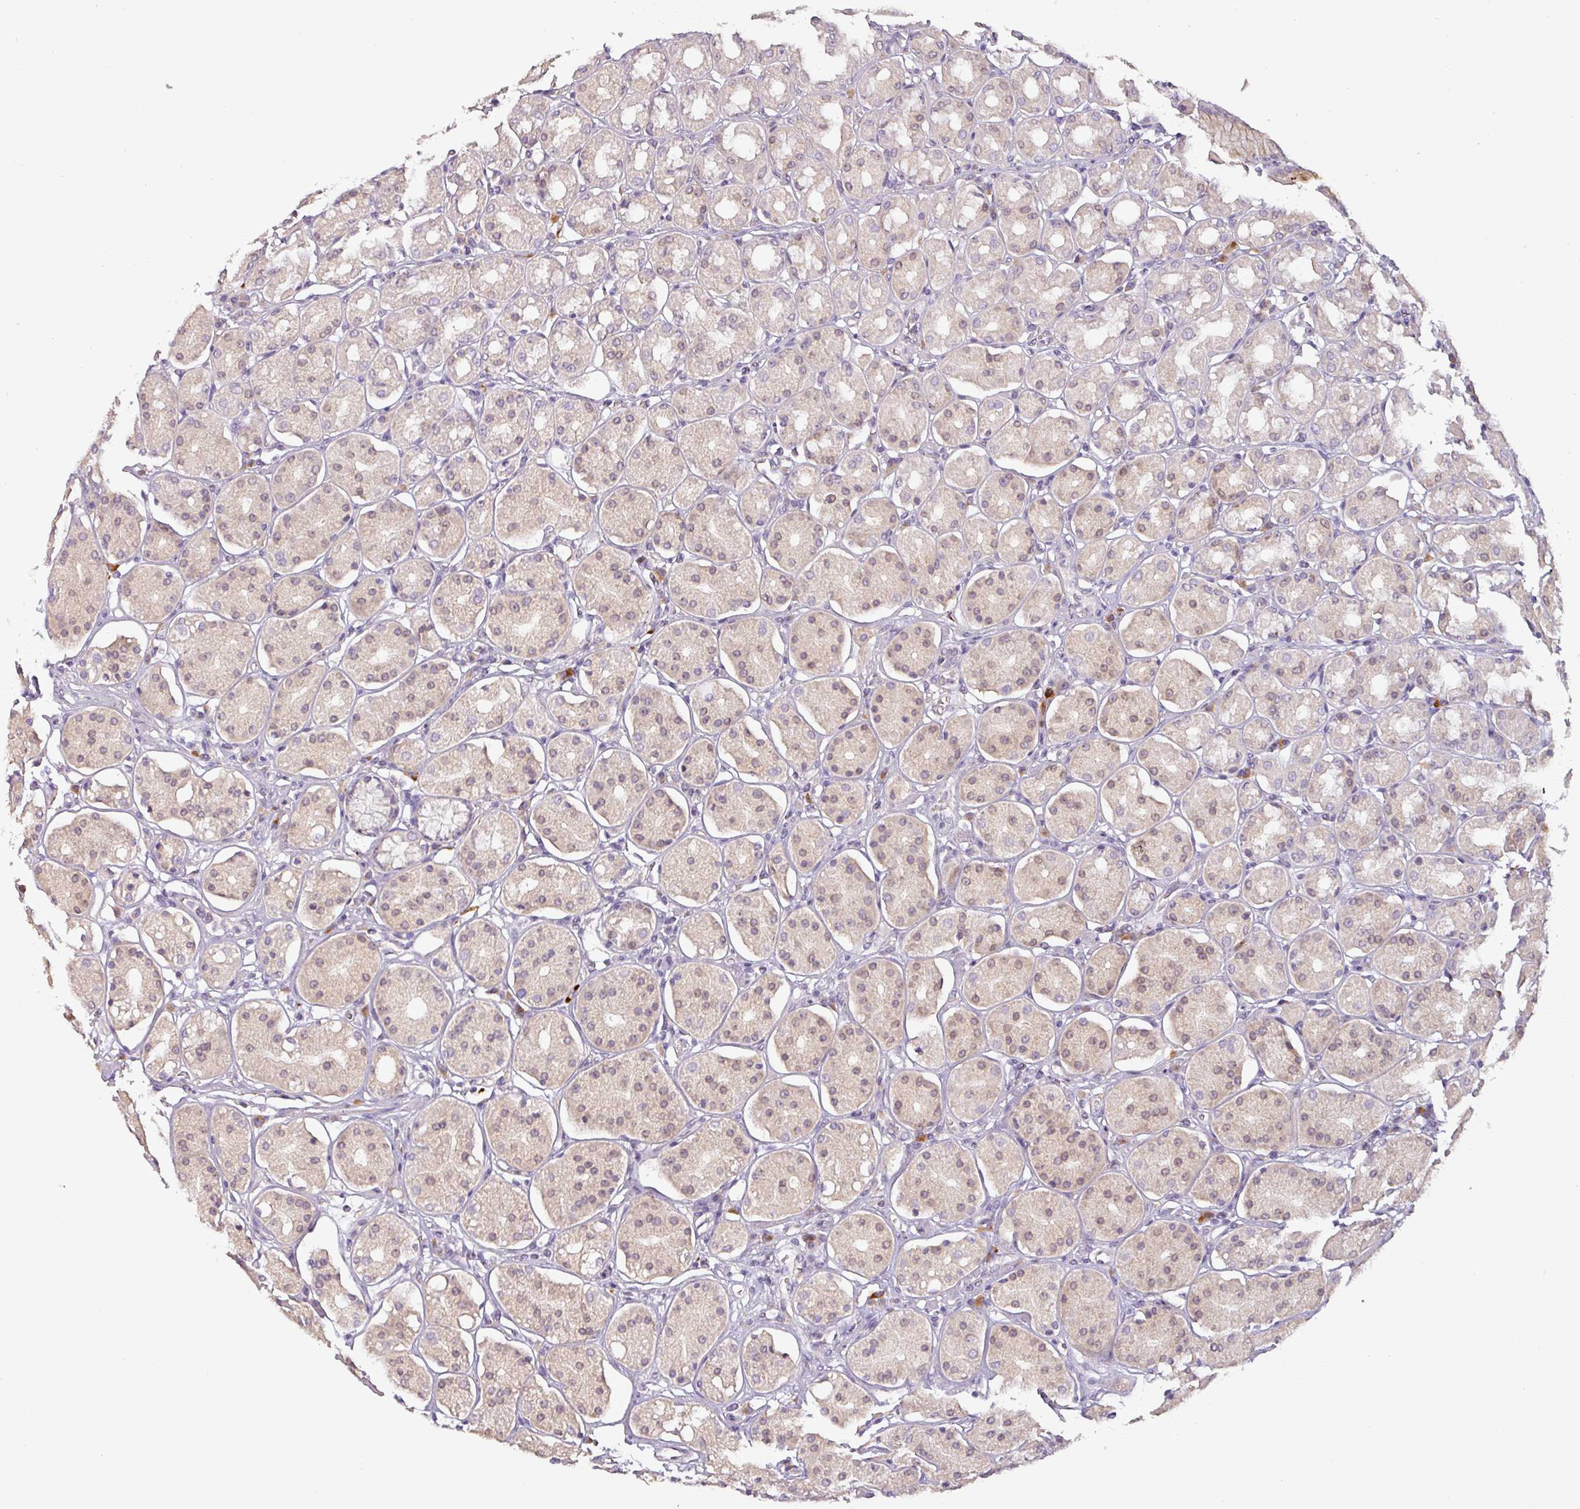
{"staining": {"intensity": "weak", "quantity": ">75%", "location": "cytoplasmic/membranous,nuclear"}, "tissue": "stomach", "cell_type": "Glandular cells", "image_type": "normal", "snomed": [{"axis": "morphology", "description": "Normal tissue, NOS"}, {"axis": "topography", "description": "Stomach"}, {"axis": "topography", "description": "Stomach, lower"}], "caption": "Stomach stained with DAB immunohistochemistry exhibits low levels of weak cytoplasmic/membranous,nuclear expression in approximately >75% of glandular cells.", "gene": "DRD5", "patient": {"sex": "female", "age": 56}}